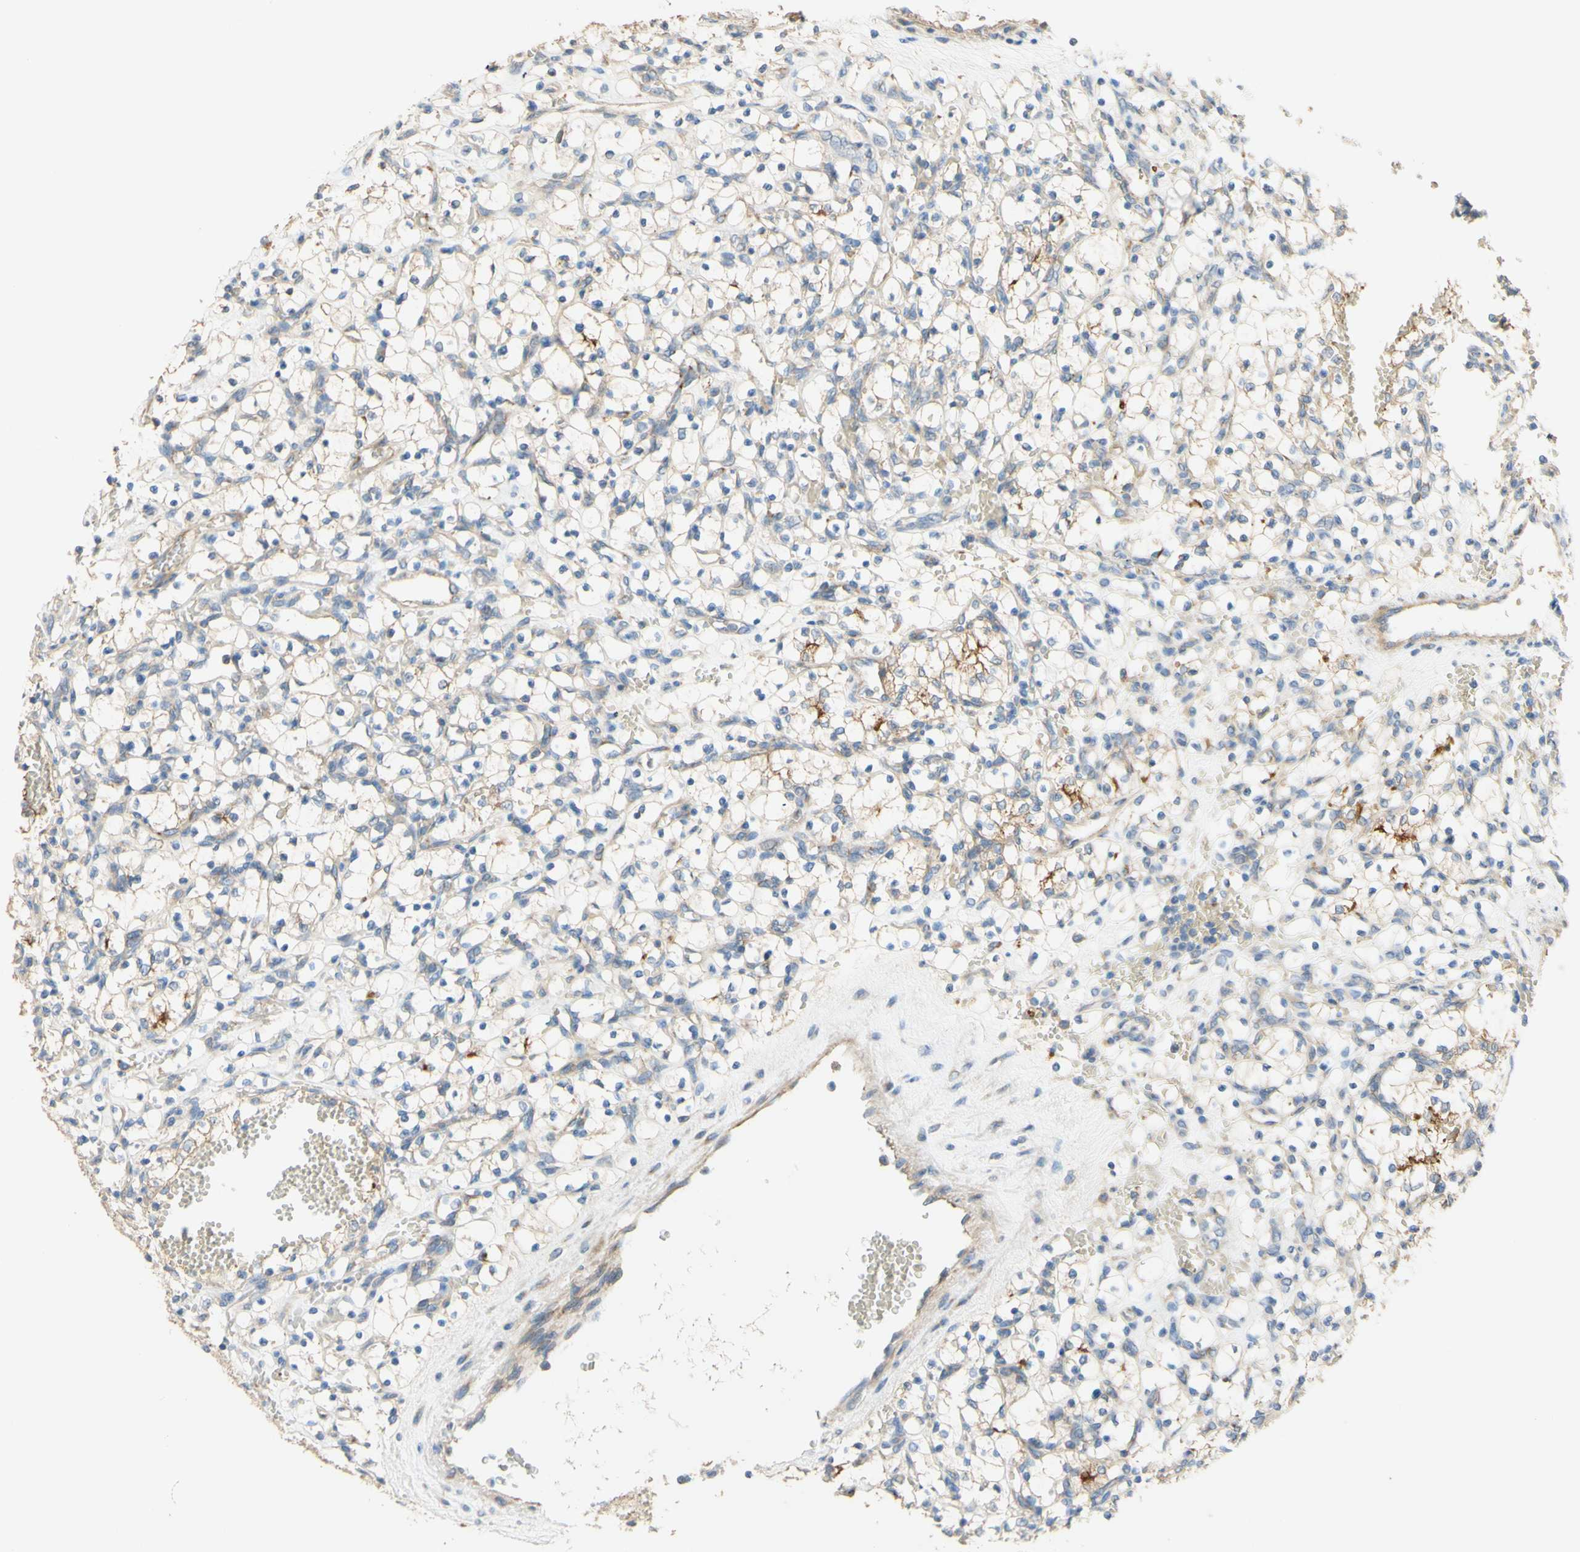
{"staining": {"intensity": "moderate", "quantity": "25%-75%", "location": "cytoplasmic/membranous"}, "tissue": "renal cancer", "cell_type": "Tumor cells", "image_type": "cancer", "snomed": [{"axis": "morphology", "description": "Adenocarcinoma, NOS"}, {"axis": "topography", "description": "Kidney"}], "caption": "An image of renal cancer (adenocarcinoma) stained for a protein exhibits moderate cytoplasmic/membranous brown staining in tumor cells. (DAB IHC, brown staining for protein, blue staining for nuclei).", "gene": "DKK3", "patient": {"sex": "female", "age": 69}}